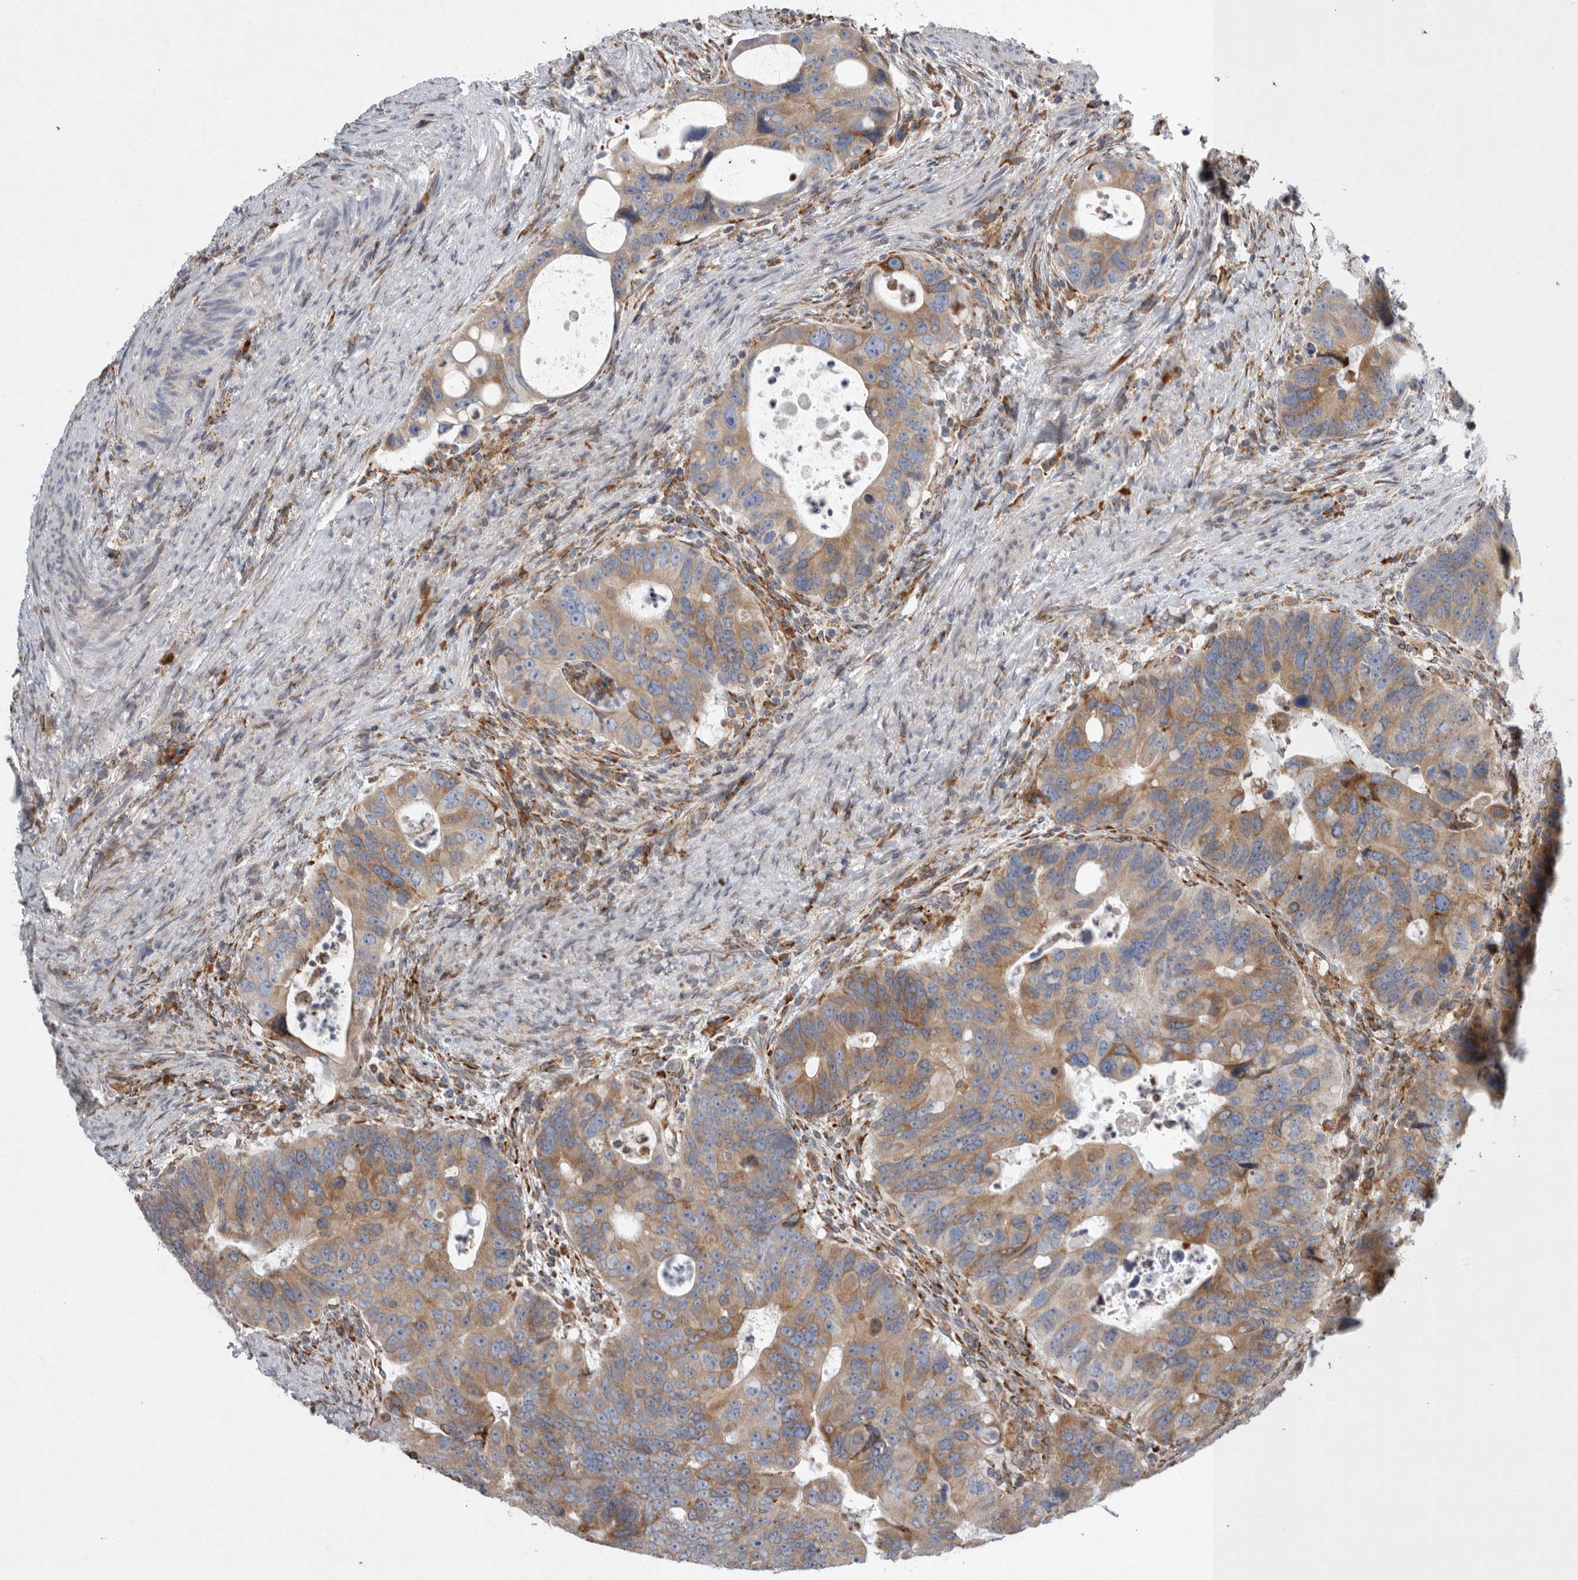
{"staining": {"intensity": "moderate", "quantity": ">75%", "location": "cytoplasmic/membranous"}, "tissue": "colorectal cancer", "cell_type": "Tumor cells", "image_type": "cancer", "snomed": [{"axis": "morphology", "description": "Adenocarcinoma, NOS"}, {"axis": "topography", "description": "Rectum"}], "caption": "Tumor cells demonstrate moderate cytoplasmic/membranous positivity in approximately >75% of cells in adenocarcinoma (colorectal). (DAB (3,3'-diaminobenzidine) = brown stain, brightfield microscopy at high magnification).", "gene": "GANAB", "patient": {"sex": "male", "age": 59}}